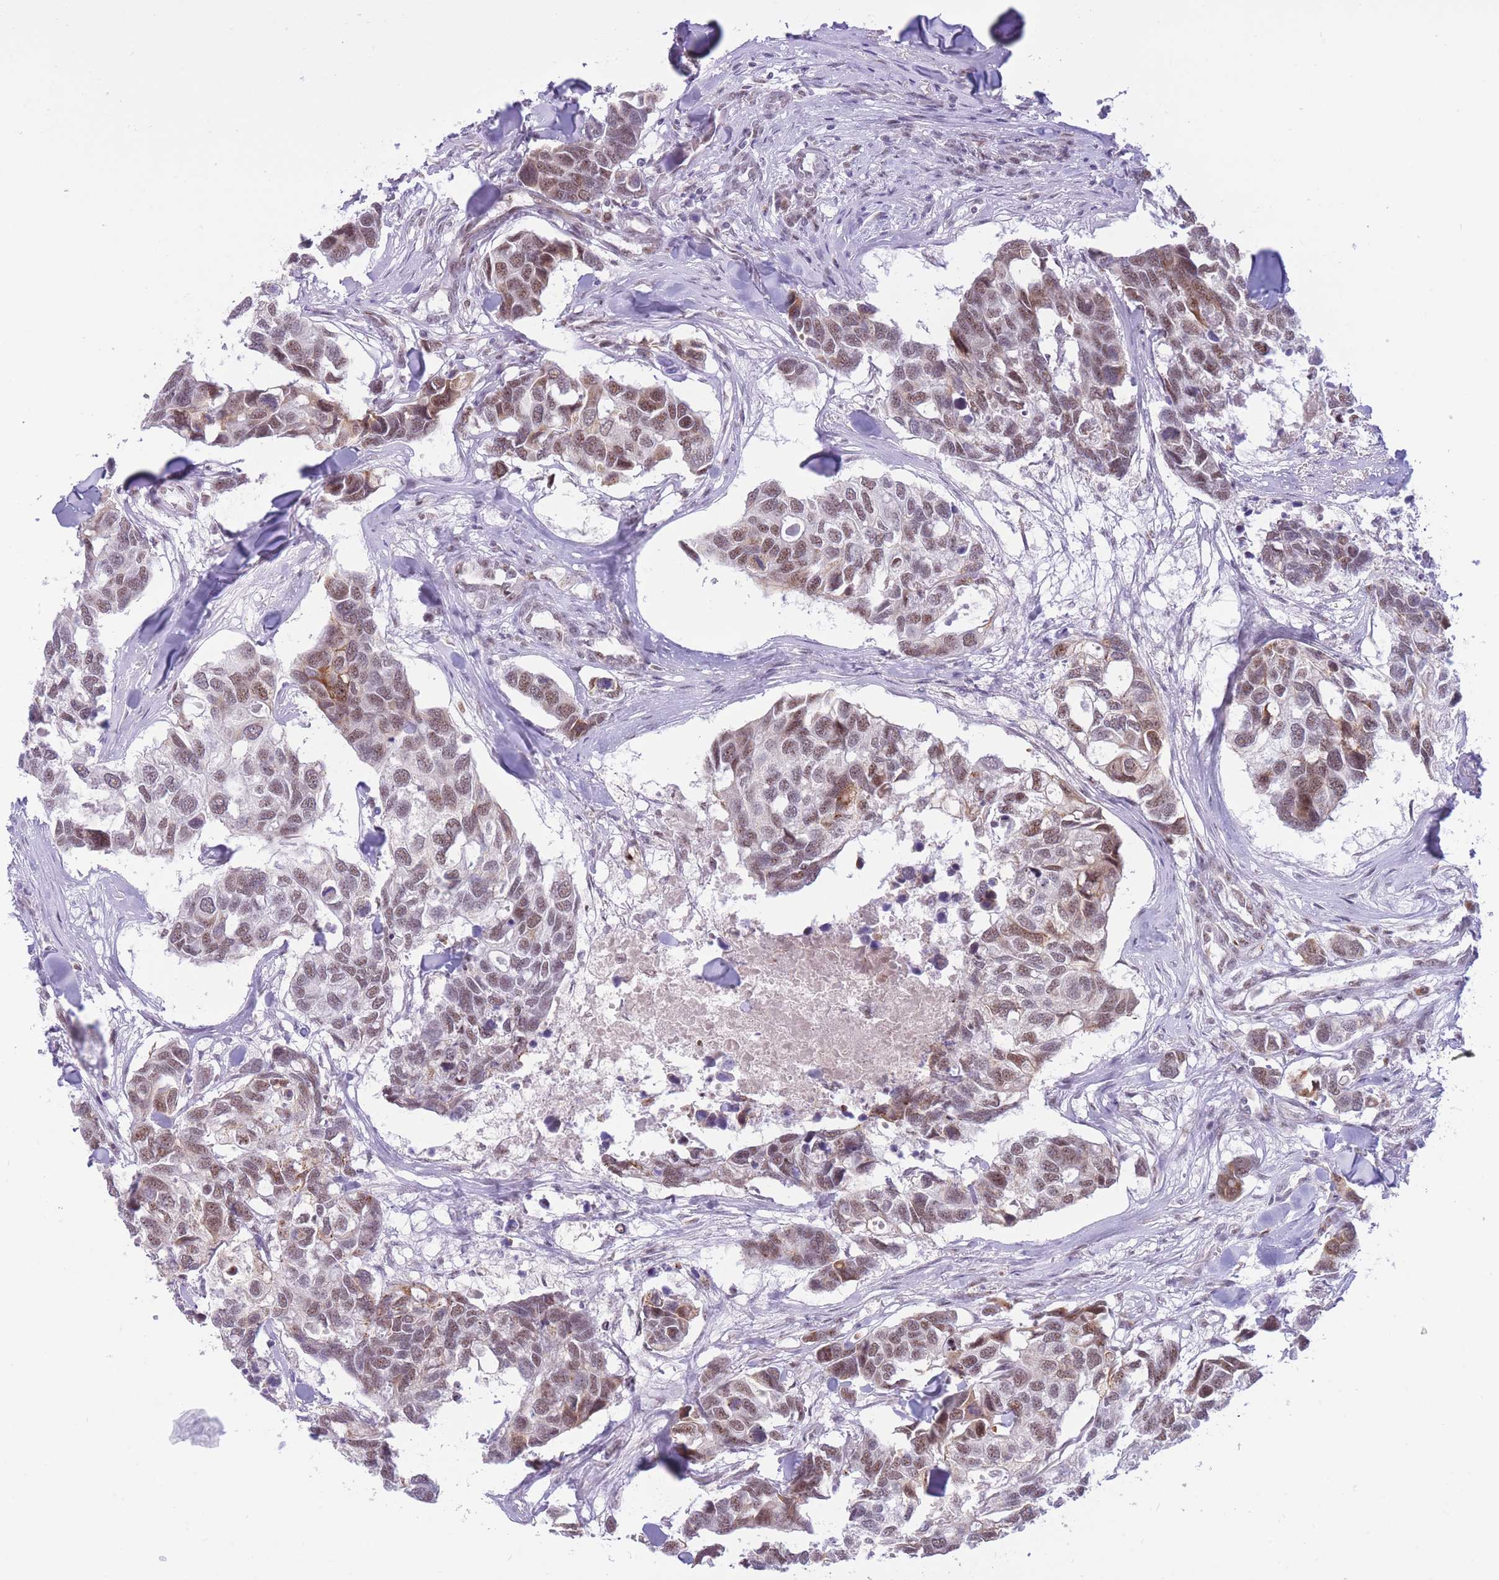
{"staining": {"intensity": "moderate", "quantity": ">75%", "location": "cytoplasmic/membranous,nuclear"}, "tissue": "breast cancer", "cell_type": "Tumor cells", "image_type": "cancer", "snomed": [{"axis": "morphology", "description": "Duct carcinoma"}, {"axis": "topography", "description": "Breast"}], "caption": "Breast invasive ductal carcinoma stained with a protein marker exhibits moderate staining in tumor cells.", "gene": "CYP2B6", "patient": {"sex": "female", "age": 83}}